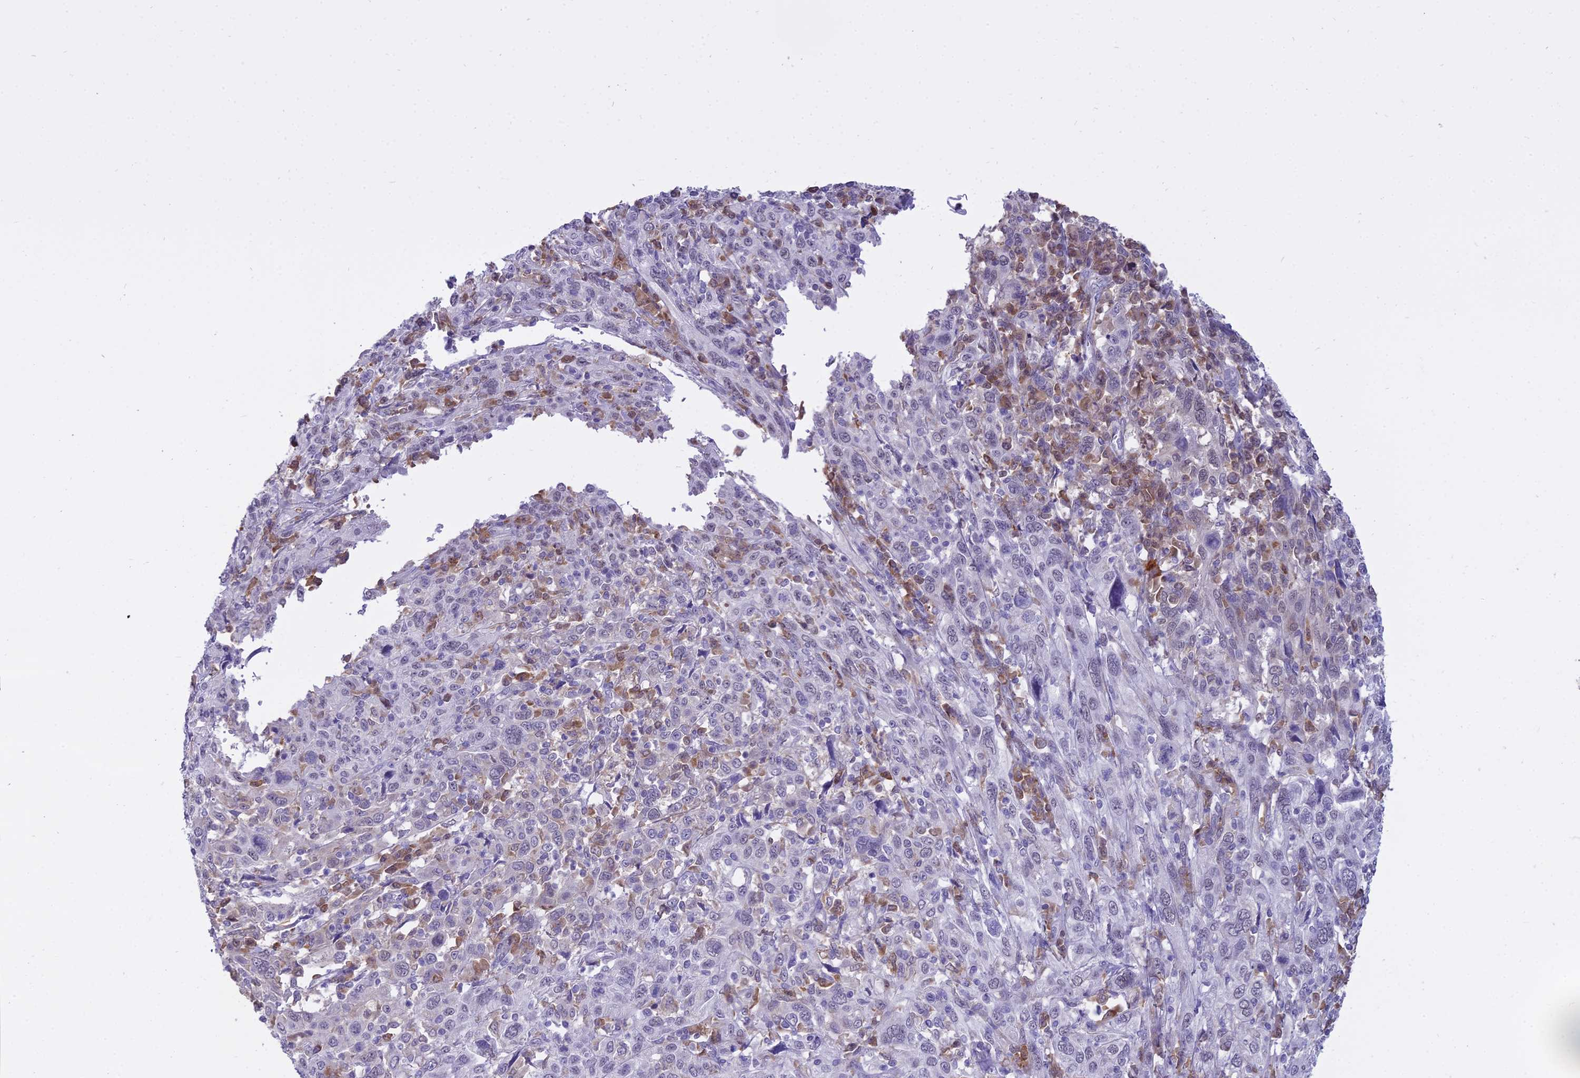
{"staining": {"intensity": "negative", "quantity": "none", "location": "none"}, "tissue": "cervical cancer", "cell_type": "Tumor cells", "image_type": "cancer", "snomed": [{"axis": "morphology", "description": "Squamous cell carcinoma, NOS"}, {"axis": "topography", "description": "Cervix"}], "caption": "A photomicrograph of human squamous cell carcinoma (cervical) is negative for staining in tumor cells. (DAB (3,3'-diaminobenzidine) immunohistochemistry (IHC) visualized using brightfield microscopy, high magnification).", "gene": "BLNK", "patient": {"sex": "female", "age": 46}}